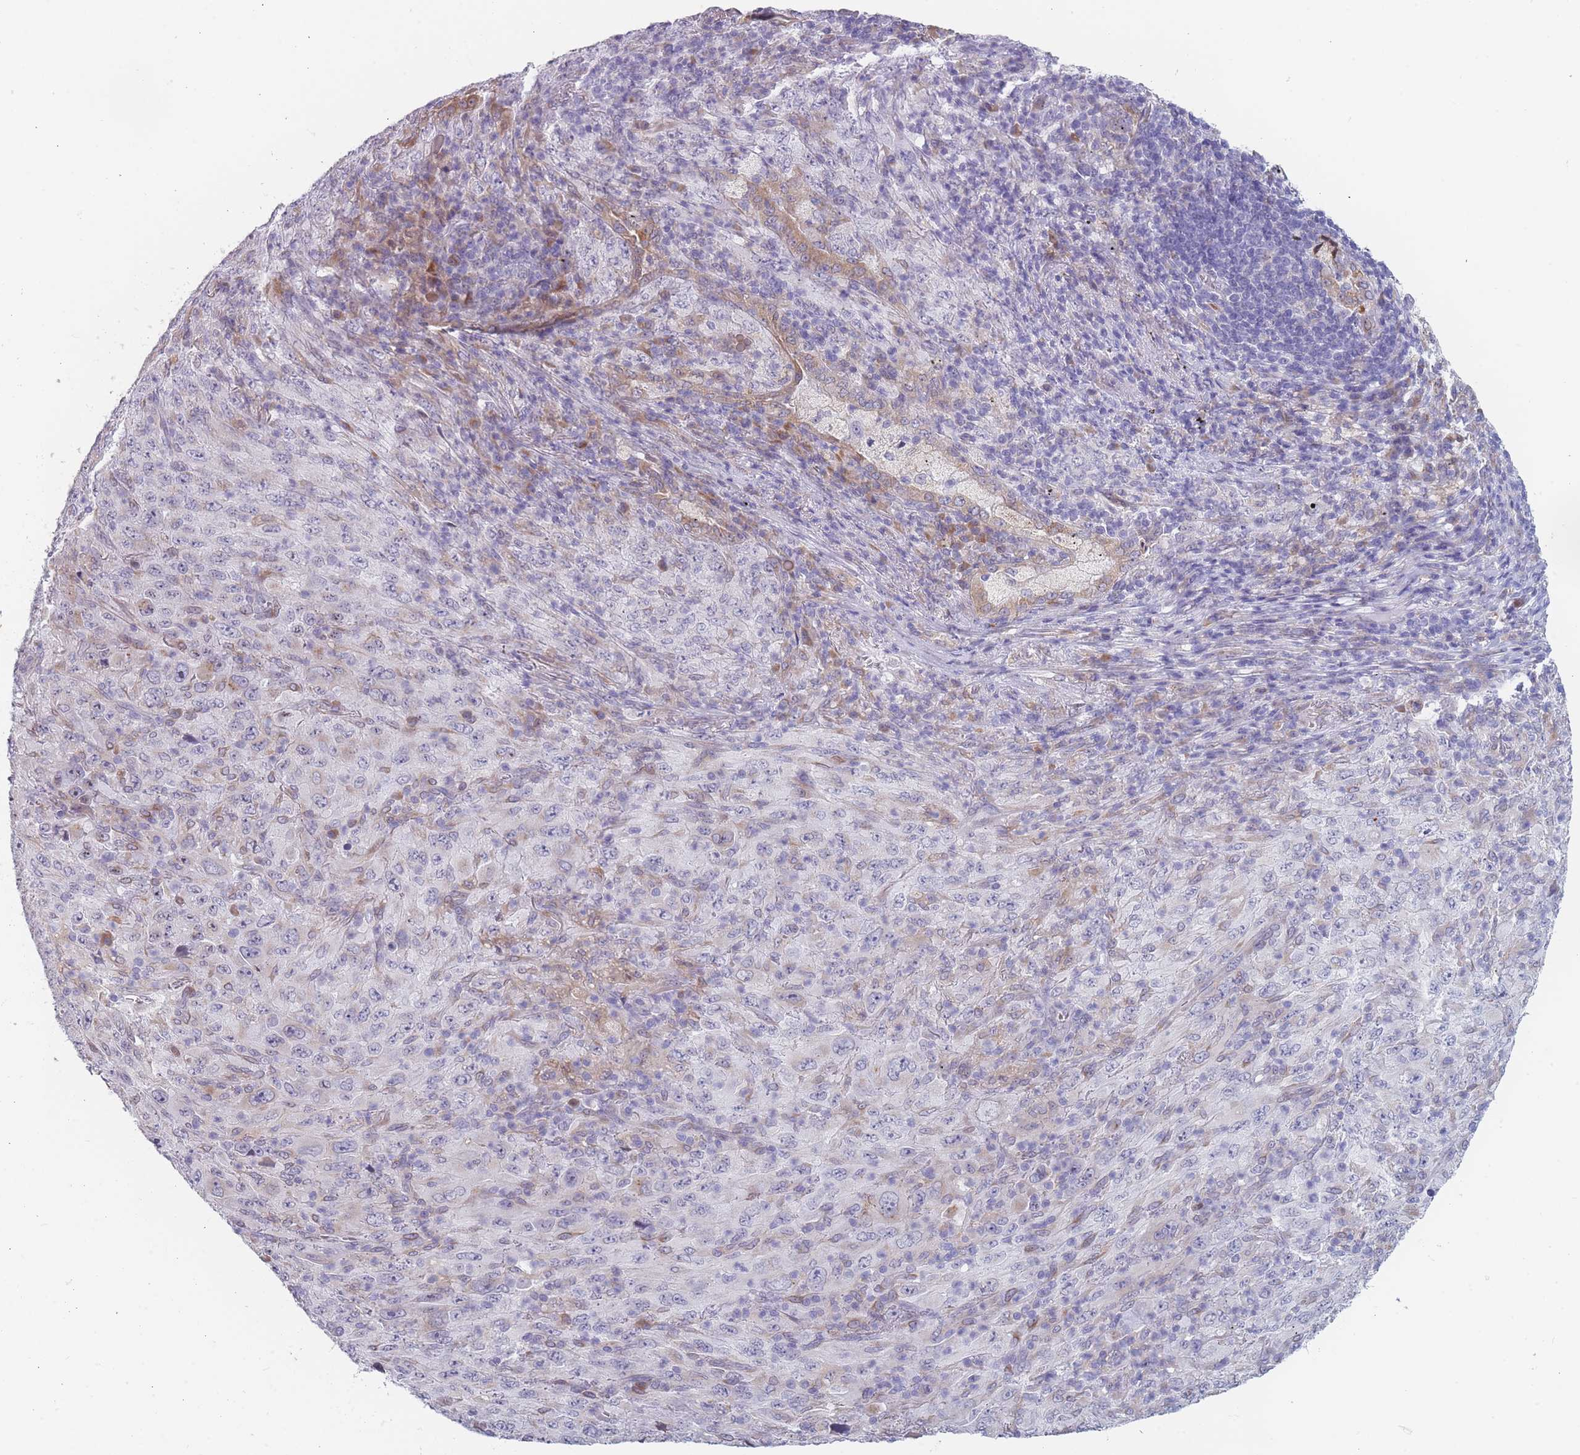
{"staining": {"intensity": "negative", "quantity": "none", "location": "none"}, "tissue": "melanoma", "cell_type": "Tumor cells", "image_type": "cancer", "snomed": [{"axis": "morphology", "description": "Malignant melanoma, Metastatic site"}, {"axis": "topography", "description": "Skin"}], "caption": "Image shows no significant protein positivity in tumor cells of melanoma.", "gene": "TMED10", "patient": {"sex": "female", "age": 56}}